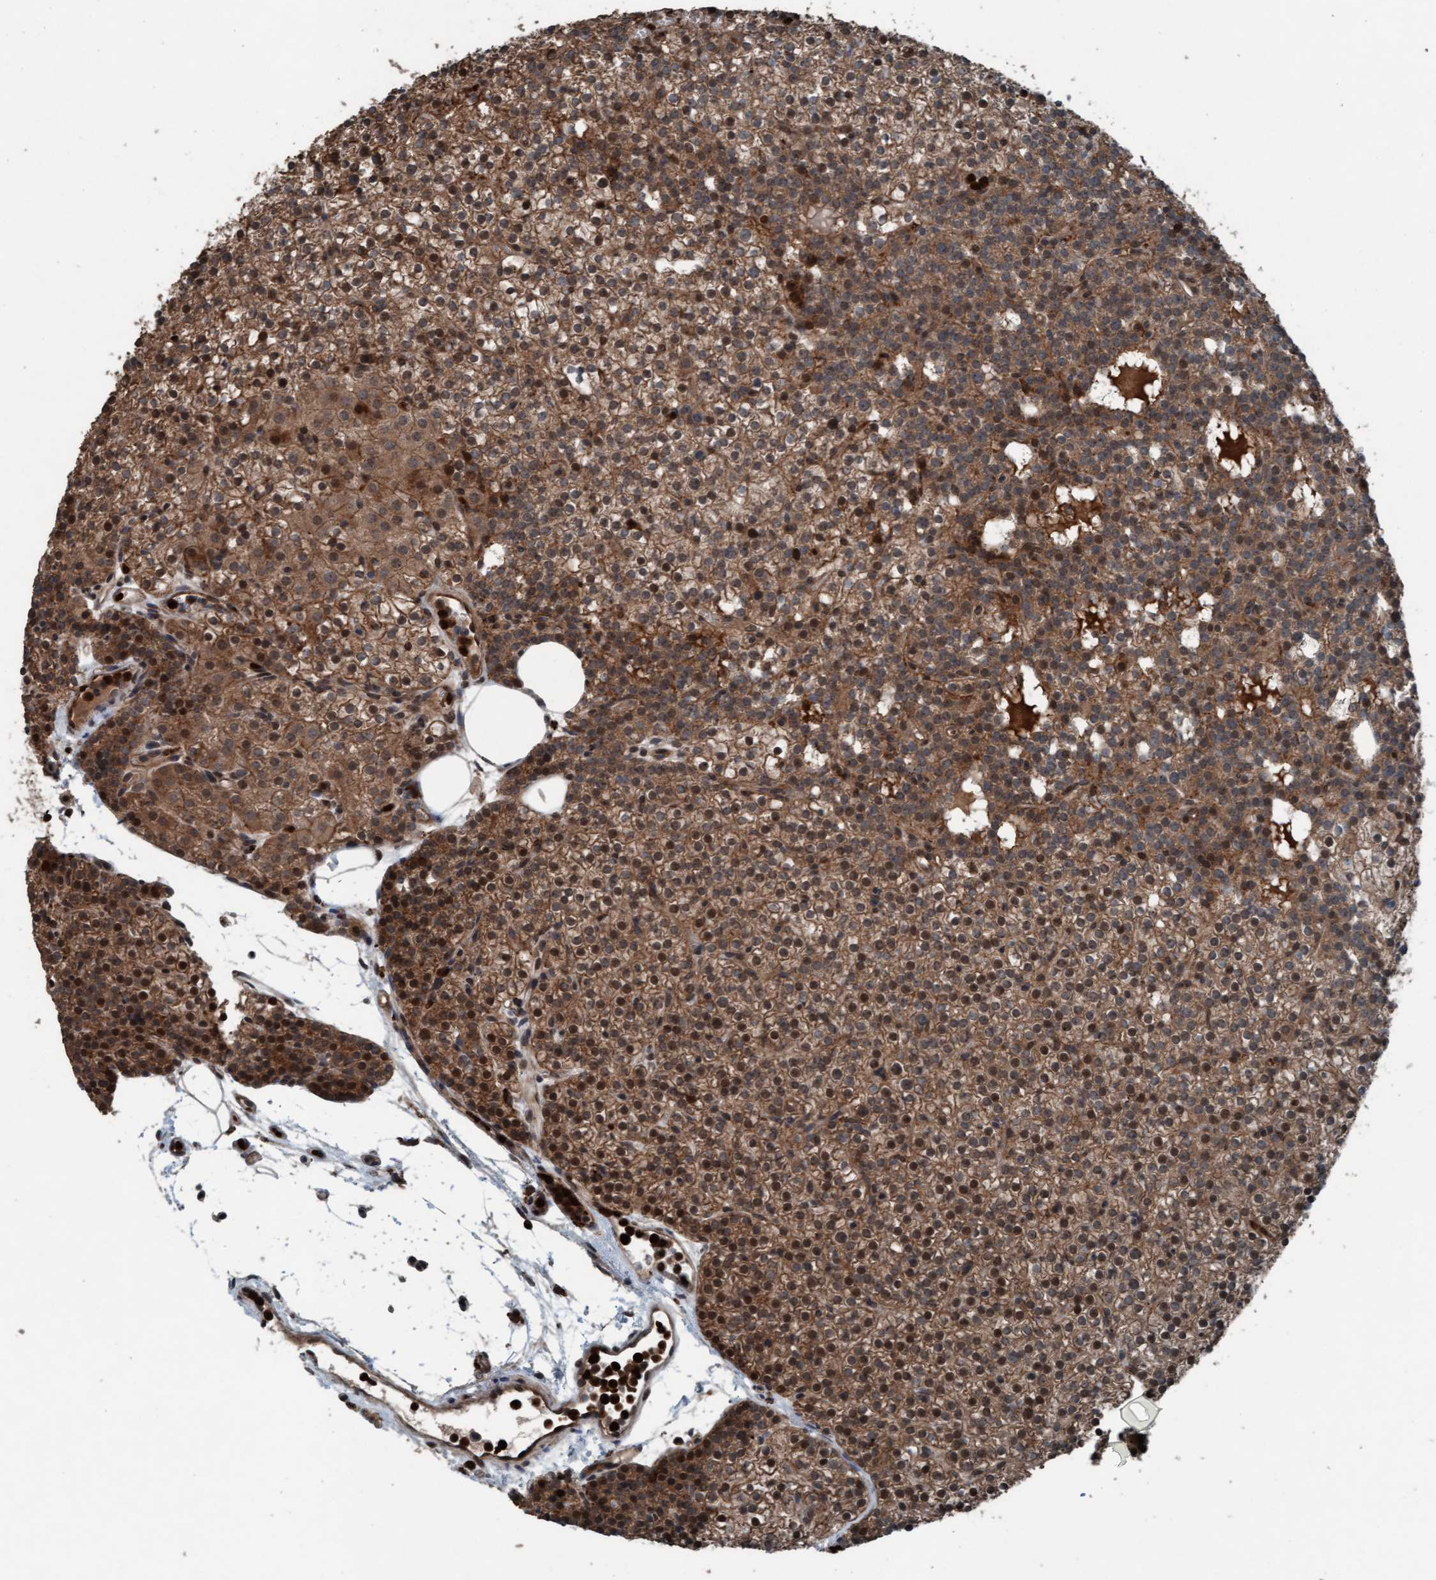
{"staining": {"intensity": "moderate", "quantity": ">75%", "location": "cytoplasmic/membranous,nuclear"}, "tissue": "parathyroid gland", "cell_type": "Glandular cells", "image_type": "normal", "snomed": [{"axis": "morphology", "description": "Normal tissue, NOS"}, {"axis": "morphology", "description": "Adenoma, NOS"}, {"axis": "topography", "description": "Parathyroid gland"}], "caption": "Glandular cells reveal moderate cytoplasmic/membranous,nuclear staining in about >75% of cells in benign parathyroid gland.", "gene": "PLXNB2", "patient": {"sex": "female", "age": 74}}